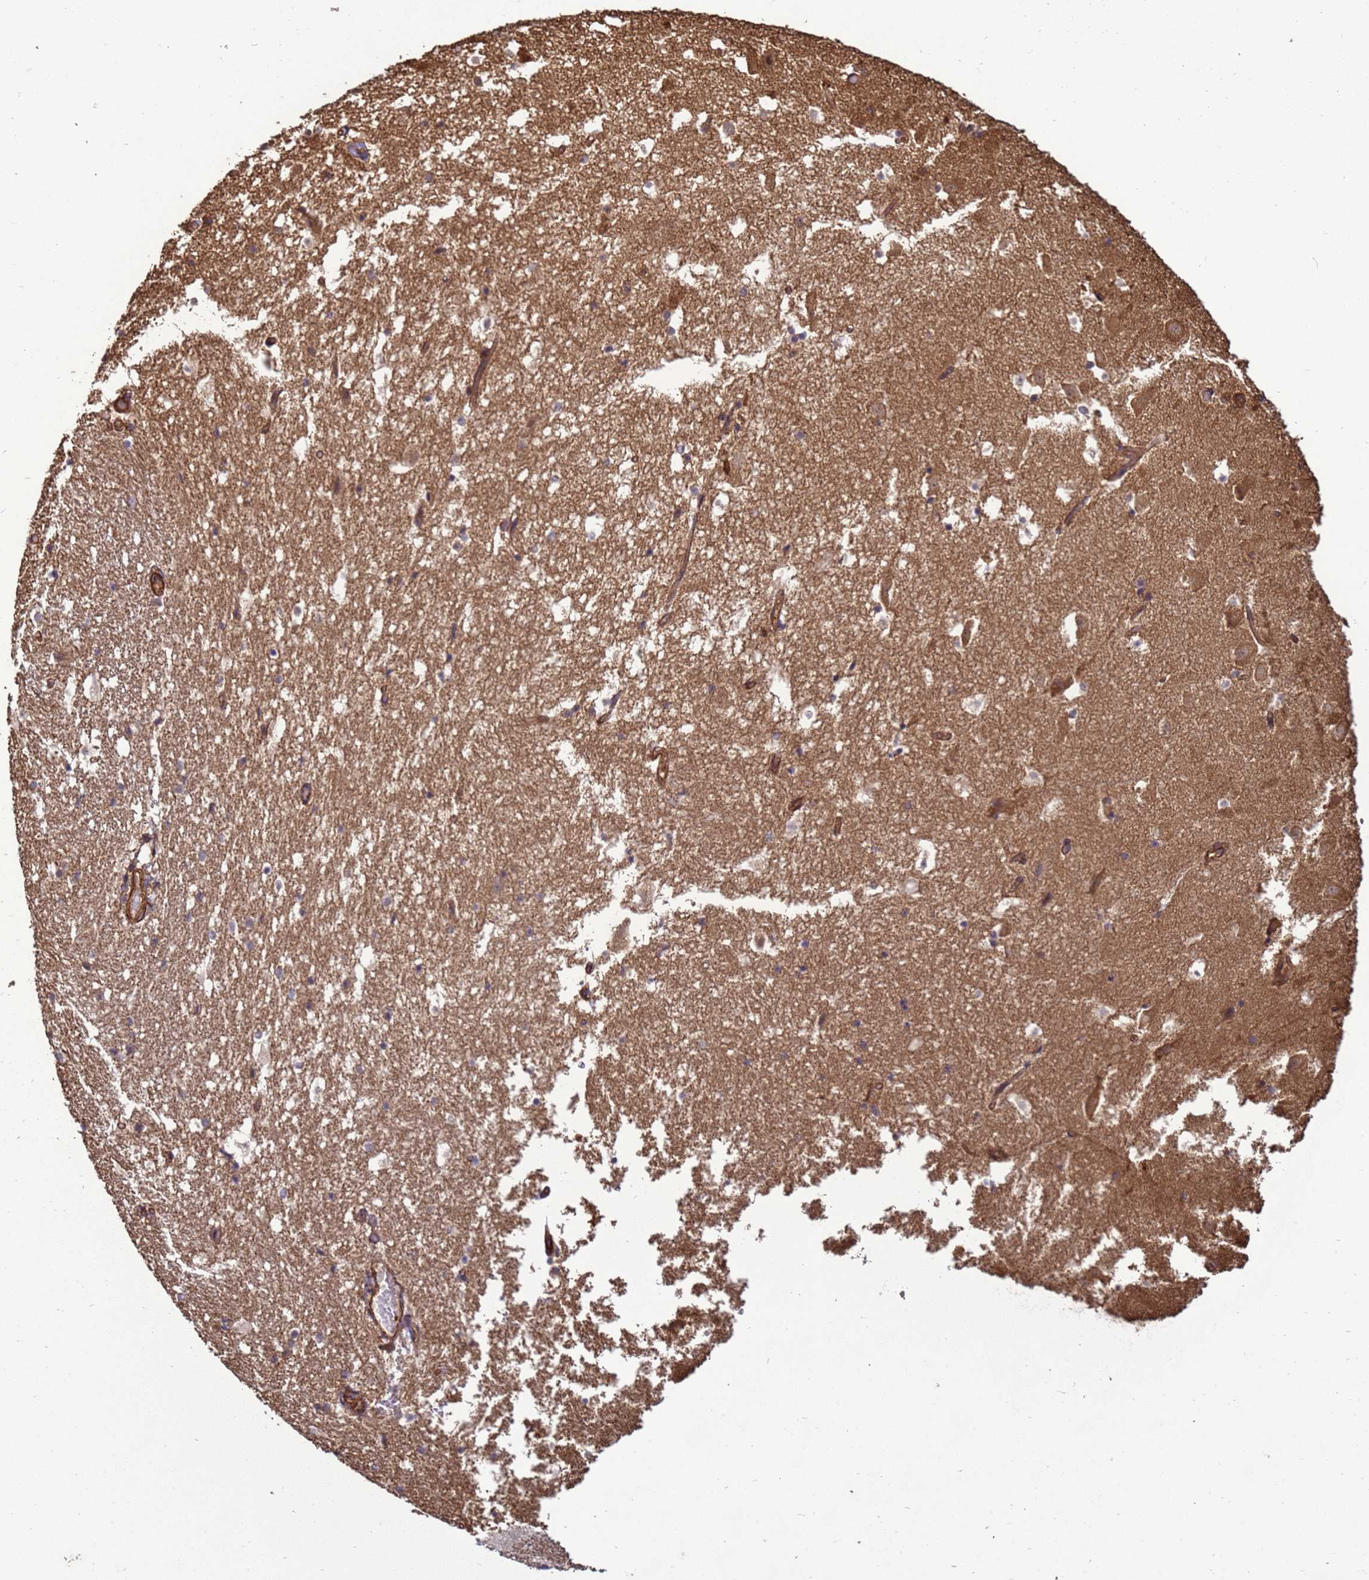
{"staining": {"intensity": "weak", "quantity": "<25%", "location": "cytoplasmic/membranous"}, "tissue": "hippocampus", "cell_type": "Glial cells", "image_type": "normal", "snomed": [{"axis": "morphology", "description": "Normal tissue, NOS"}, {"axis": "topography", "description": "Hippocampus"}], "caption": "Immunohistochemistry histopathology image of unremarkable hippocampus: hippocampus stained with DAB reveals no significant protein staining in glial cells.", "gene": "CNOT1", "patient": {"sex": "female", "age": 52}}